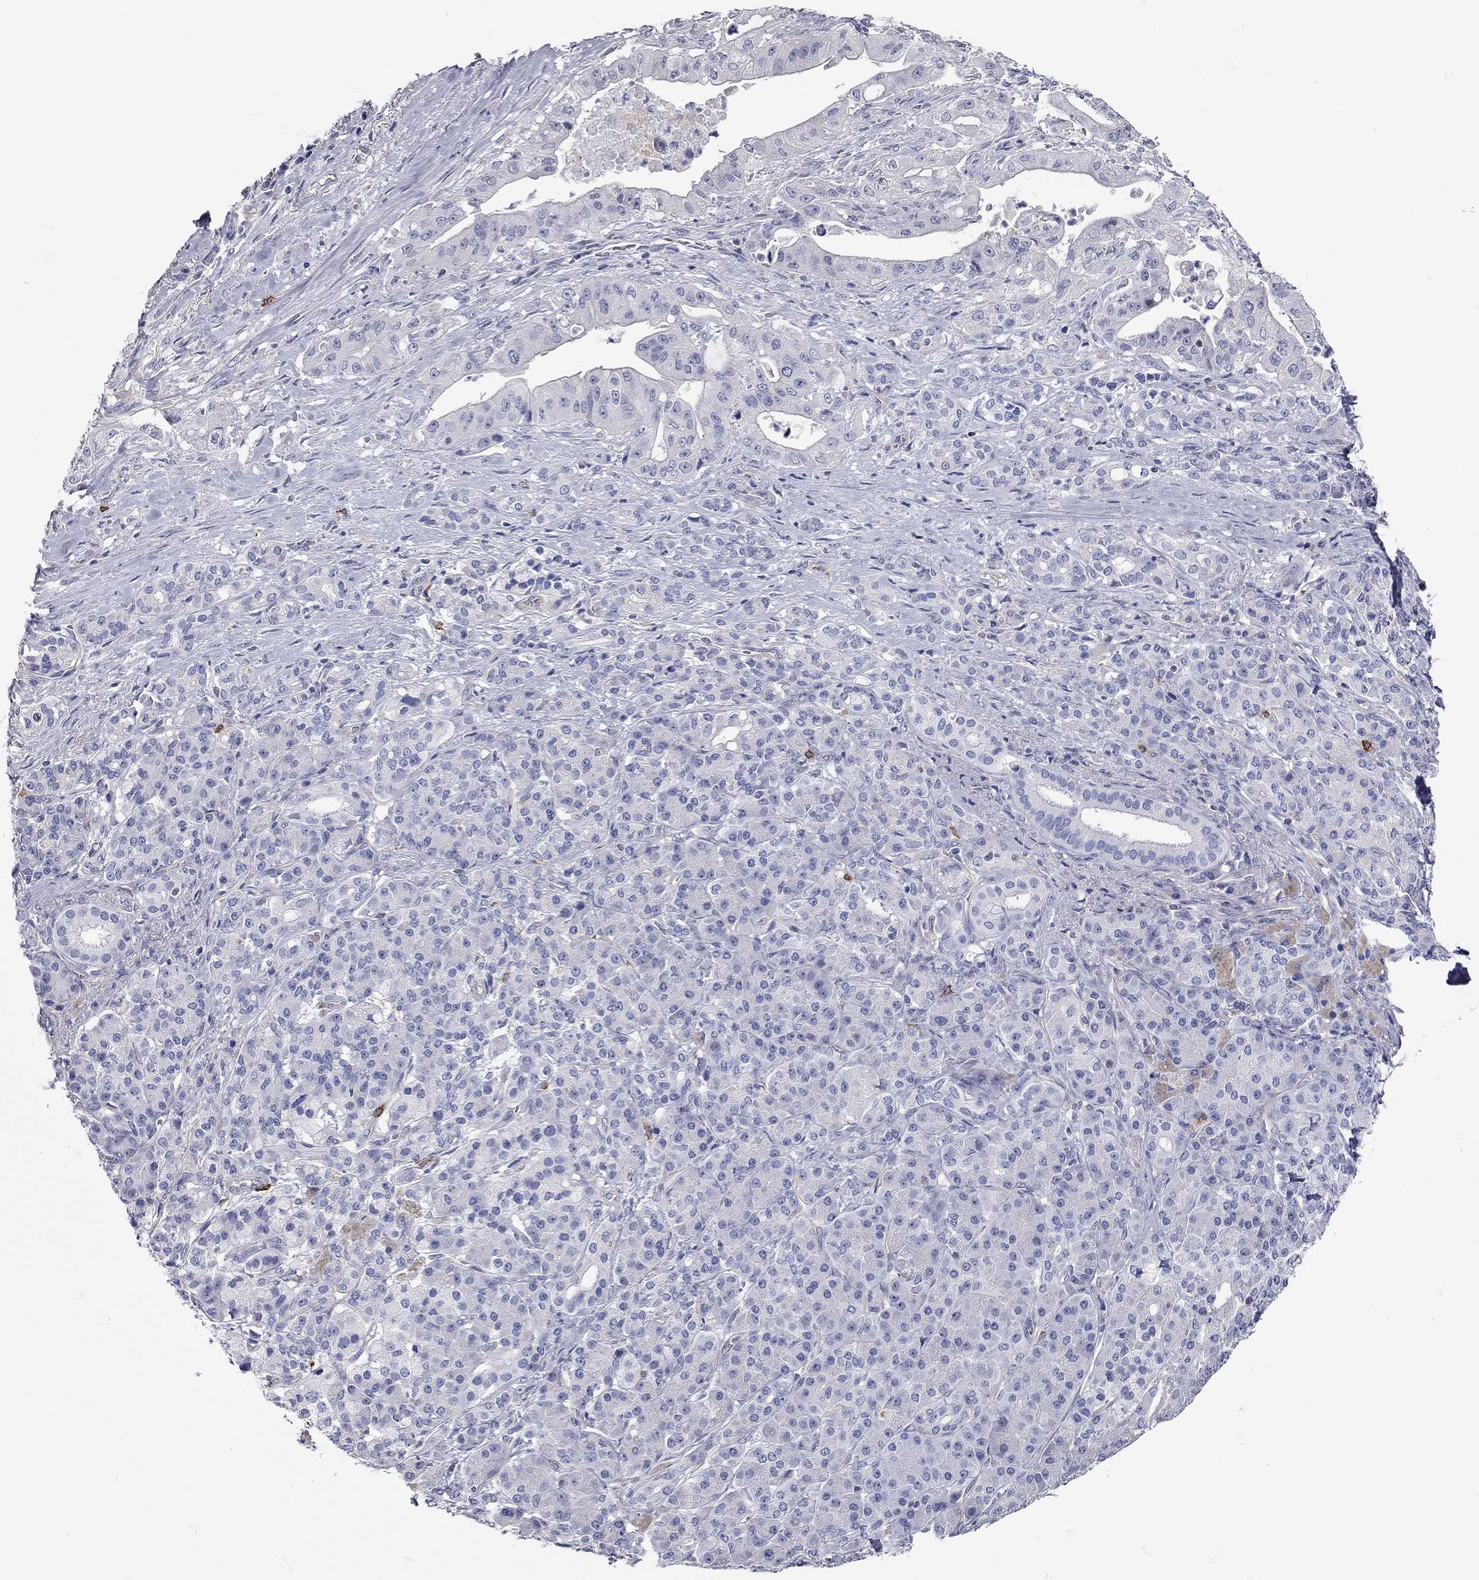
{"staining": {"intensity": "negative", "quantity": "none", "location": "none"}, "tissue": "pancreatic cancer", "cell_type": "Tumor cells", "image_type": "cancer", "snomed": [{"axis": "morphology", "description": "Normal tissue, NOS"}, {"axis": "morphology", "description": "Inflammation, NOS"}, {"axis": "morphology", "description": "Adenocarcinoma, NOS"}, {"axis": "topography", "description": "Pancreas"}], "caption": "DAB (3,3'-diaminobenzidine) immunohistochemical staining of pancreatic cancer (adenocarcinoma) shows no significant positivity in tumor cells.", "gene": "C10orf90", "patient": {"sex": "male", "age": 57}}